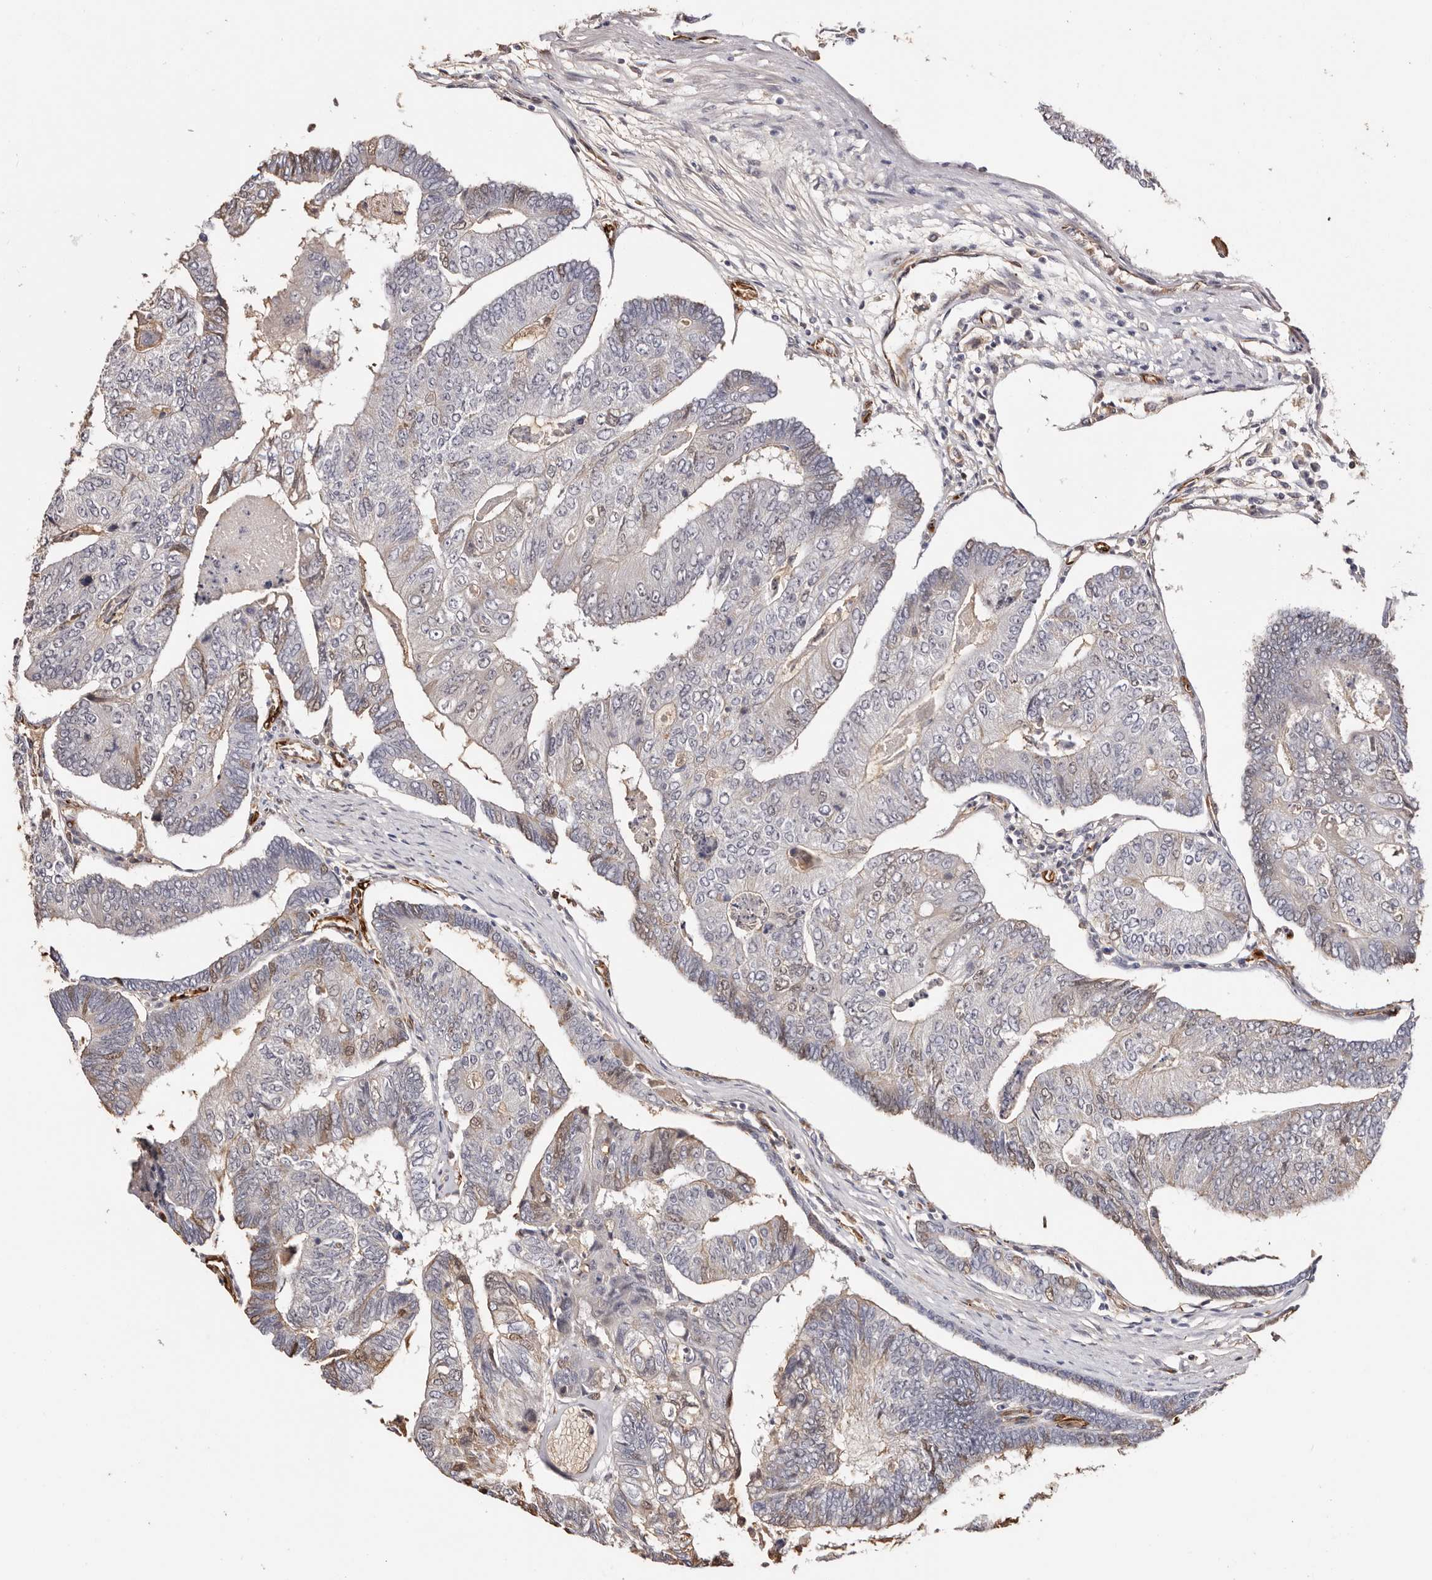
{"staining": {"intensity": "weak", "quantity": "<25%", "location": "cytoplasmic/membranous"}, "tissue": "colorectal cancer", "cell_type": "Tumor cells", "image_type": "cancer", "snomed": [{"axis": "morphology", "description": "Adenocarcinoma, NOS"}, {"axis": "topography", "description": "Colon"}], "caption": "Tumor cells show no significant protein expression in colorectal cancer. (Brightfield microscopy of DAB IHC at high magnification).", "gene": "ZNF557", "patient": {"sex": "female", "age": 67}}